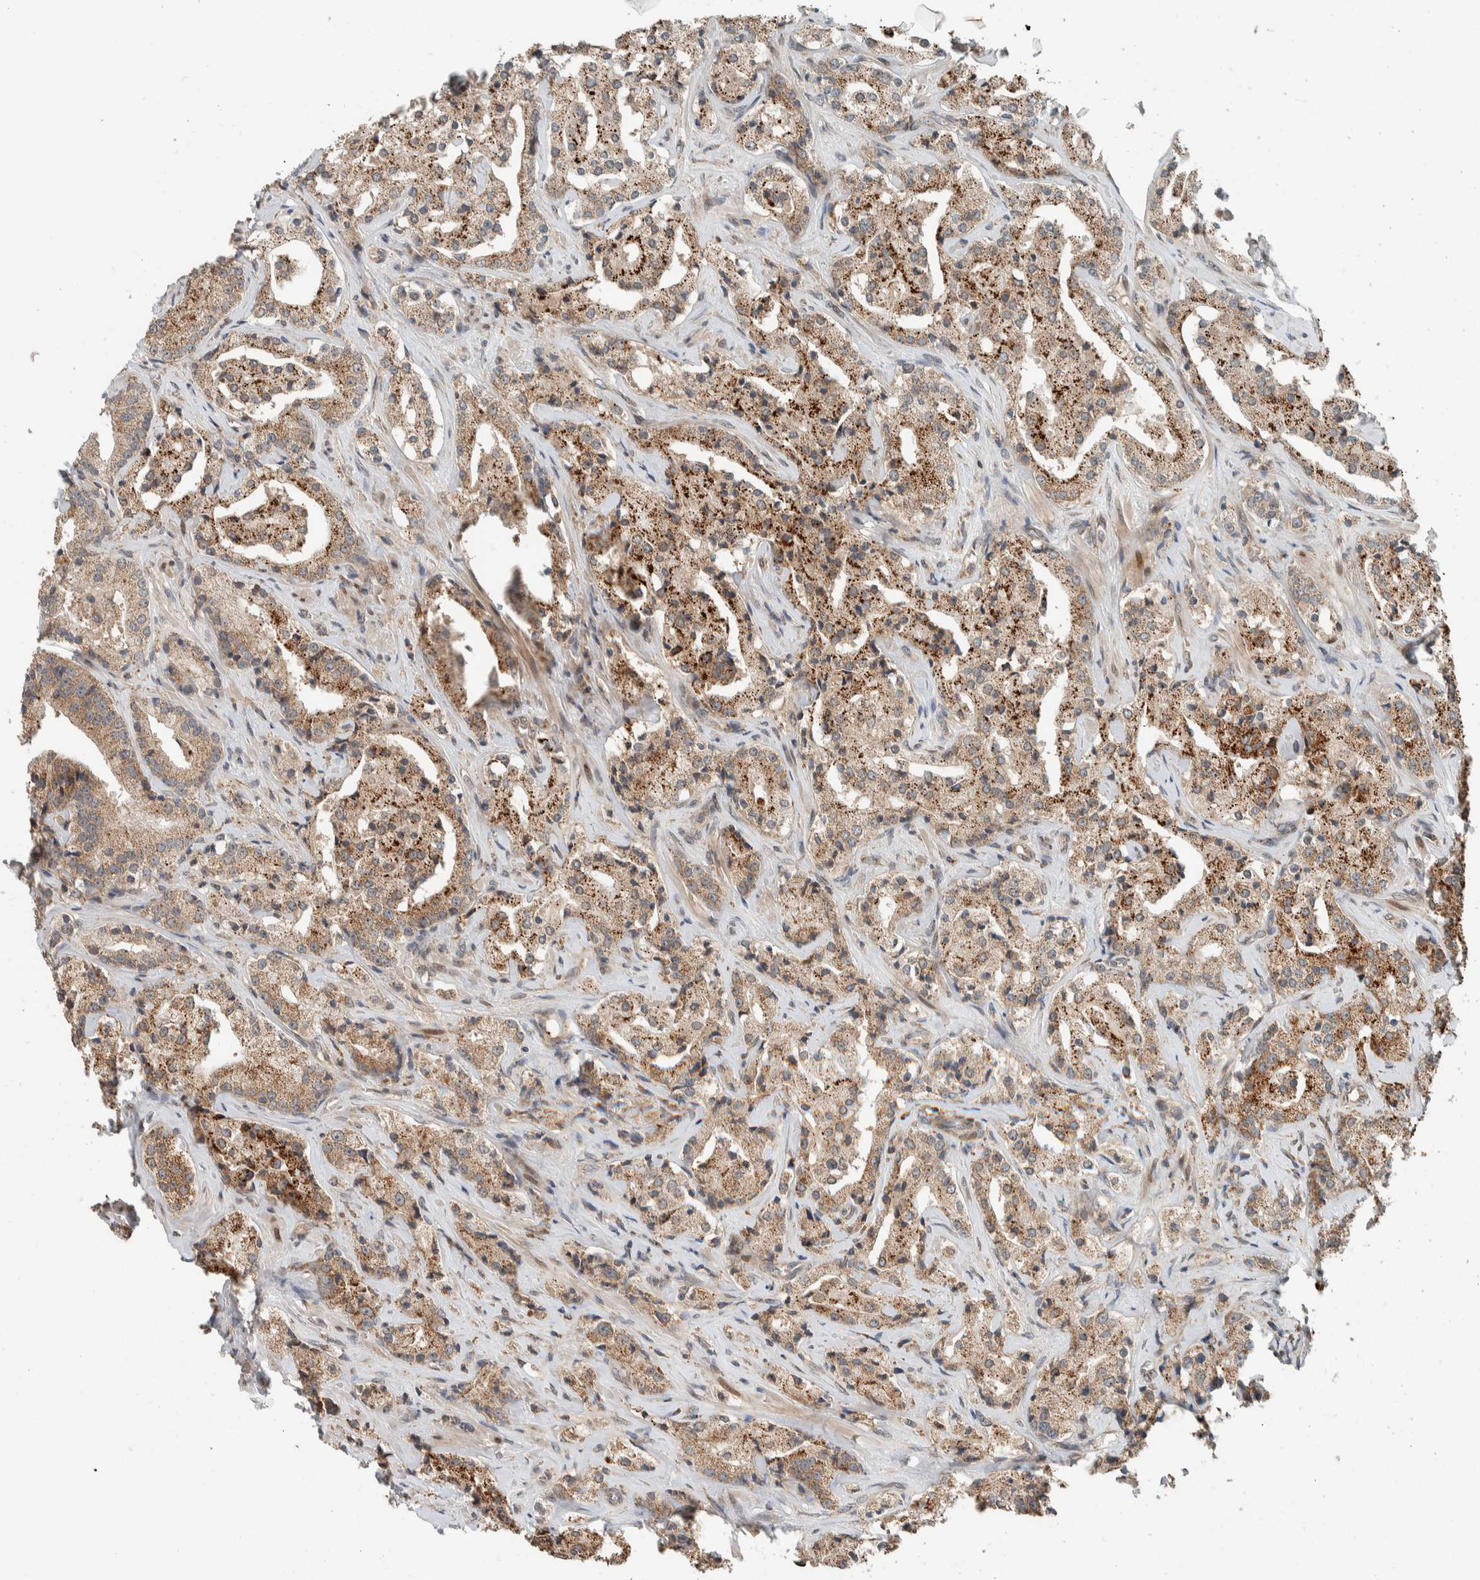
{"staining": {"intensity": "moderate", "quantity": ">75%", "location": "cytoplasmic/membranous"}, "tissue": "prostate cancer", "cell_type": "Tumor cells", "image_type": "cancer", "snomed": [{"axis": "morphology", "description": "Adenocarcinoma, High grade"}, {"axis": "topography", "description": "Prostate"}], "caption": "The image demonstrates a brown stain indicating the presence of a protein in the cytoplasmic/membranous of tumor cells in prostate cancer (adenocarcinoma (high-grade)).", "gene": "NBR1", "patient": {"sex": "male", "age": 63}}